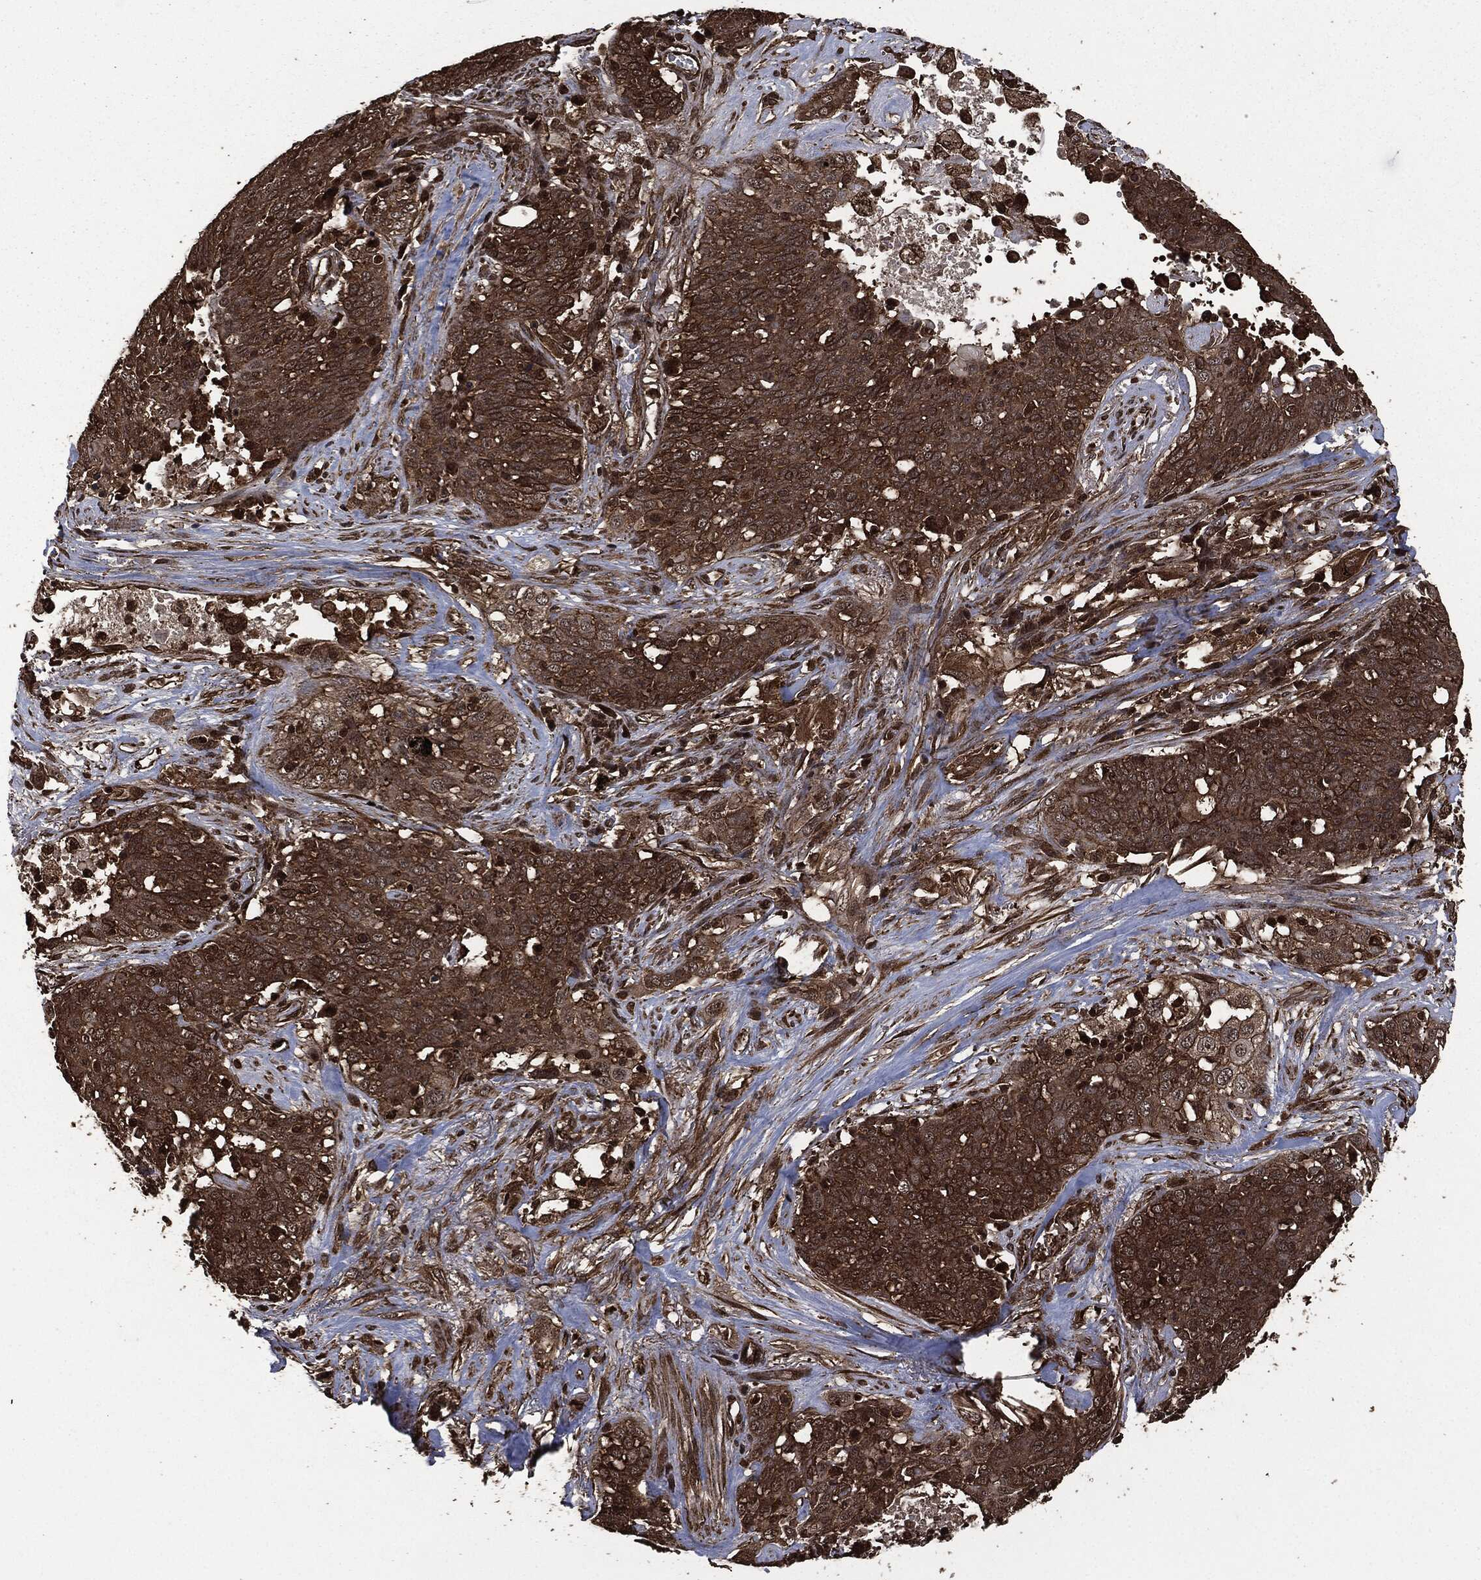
{"staining": {"intensity": "weak", "quantity": ">75%", "location": "cytoplasmic/membranous"}, "tissue": "lung cancer", "cell_type": "Tumor cells", "image_type": "cancer", "snomed": [{"axis": "morphology", "description": "Squamous cell carcinoma, NOS"}, {"axis": "topography", "description": "Lung"}], "caption": "IHC of human lung cancer (squamous cell carcinoma) demonstrates low levels of weak cytoplasmic/membranous expression in about >75% of tumor cells.", "gene": "HRAS", "patient": {"sex": "male", "age": 82}}